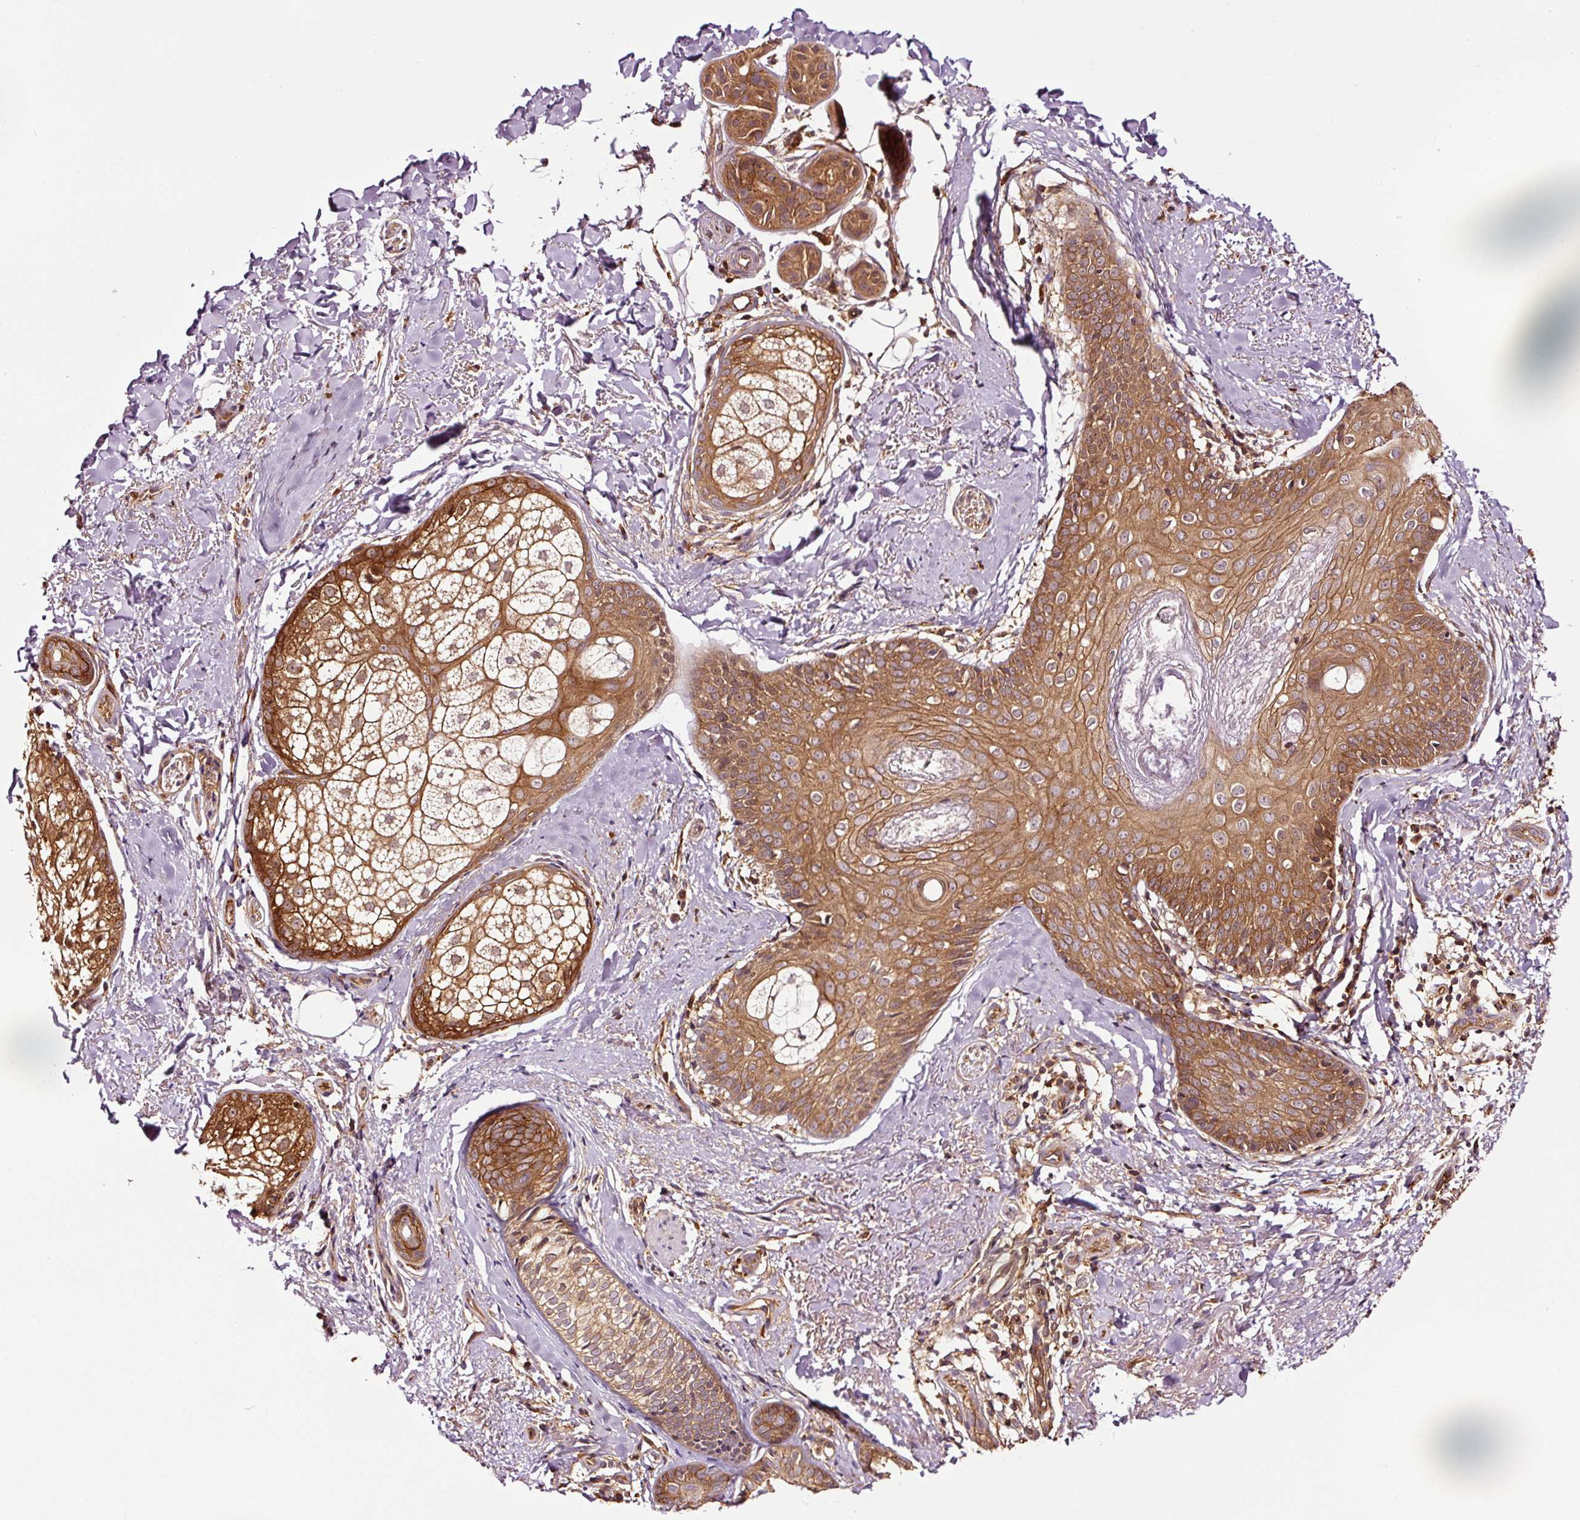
{"staining": {"intensity": "strong", "quantity": ">75%", "location": "cytoplasmic/membranous"}, "tissue": "skin cancer", "cell_type": "Tumor cells", "image_type": "cancer", "snomed": [{"axis": "morphology", "description": "Basal cell carcinoma"}, {"axis": "topography", "description": "Skin"}], "caption": "This histopathology image reveals immunohistochemistry (IHC) staining of human skin cancer (basal cell carcinoma), with high strong cytoplasmic/membranous expression in about >75% of tumor cells.", "gene": "METAP1", "patient": {"sex": "female", "age": 60}}